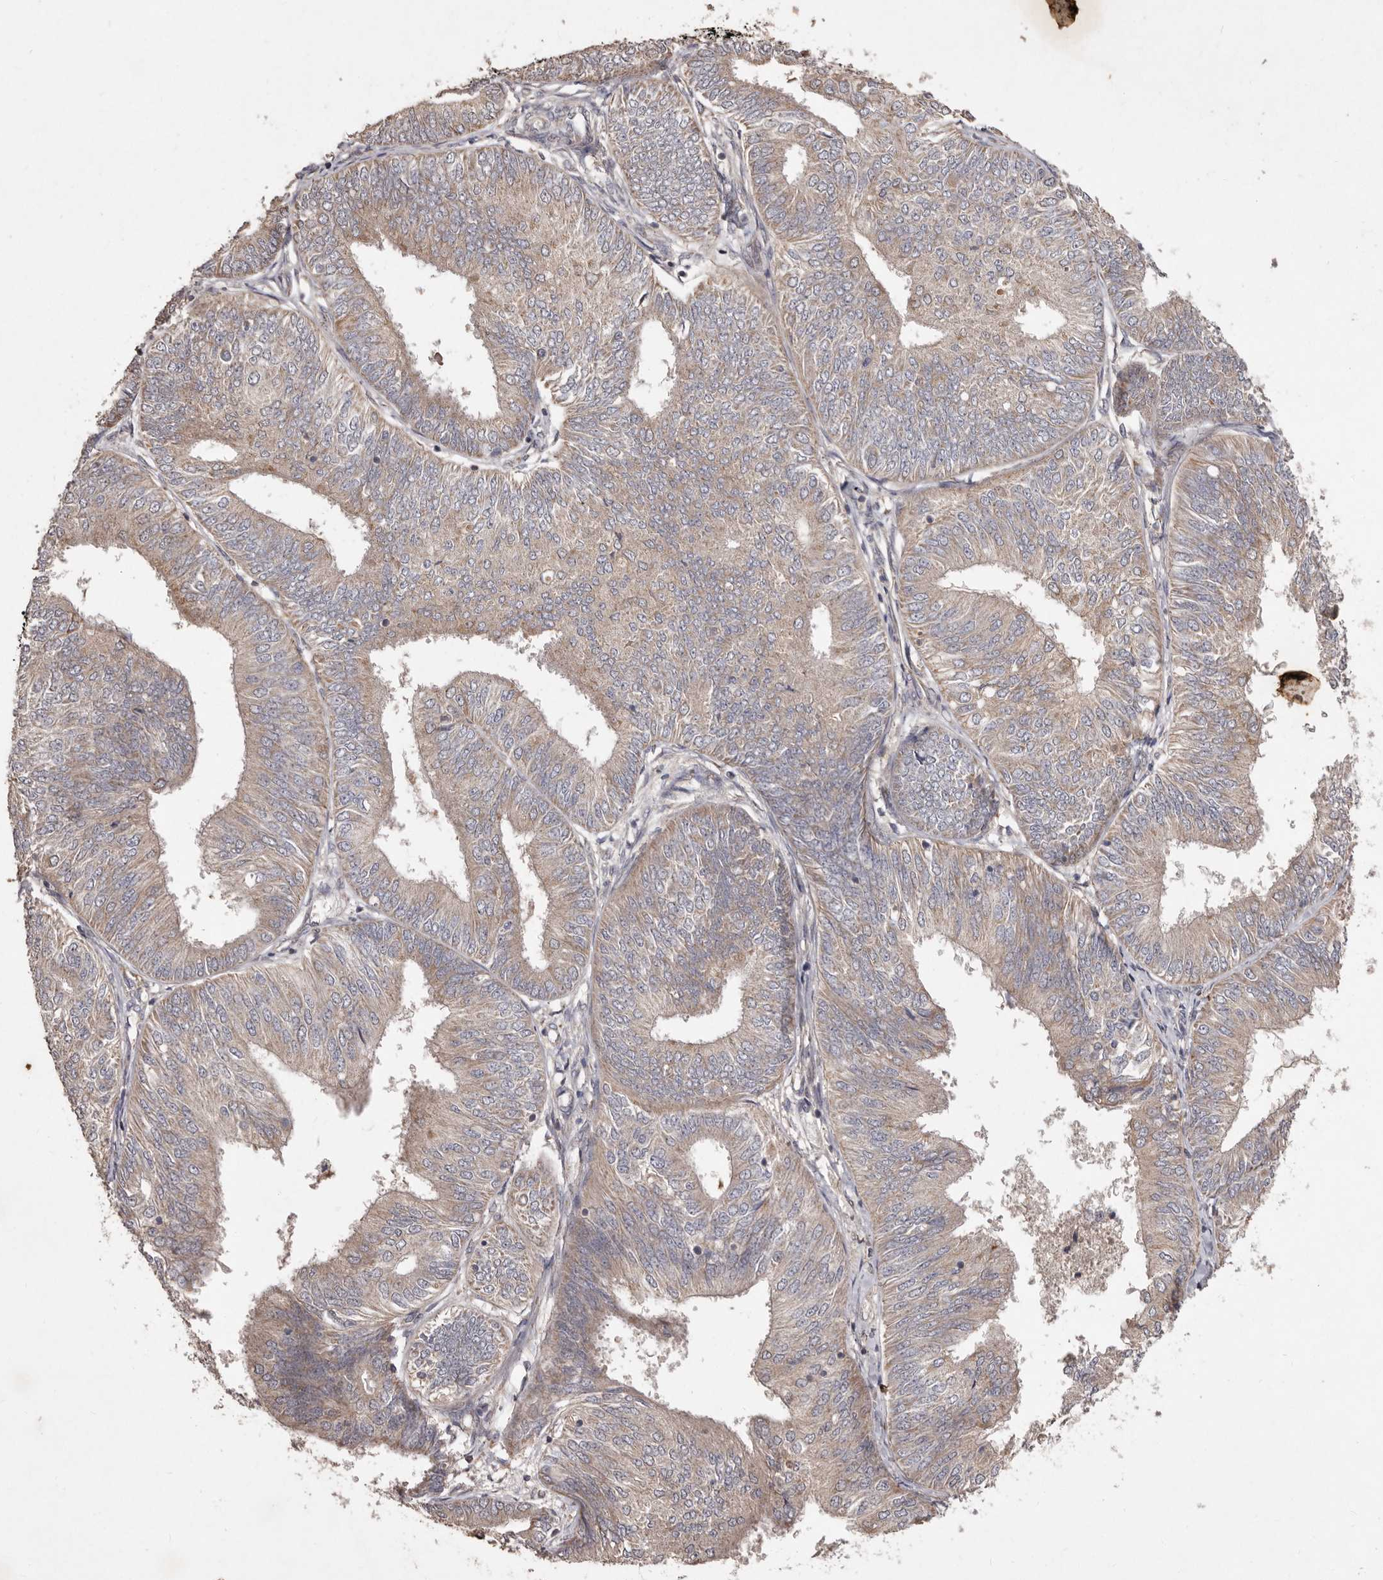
{"staining": {"intensity": "weak", "quantity": "25%-75%", "location": "cytoplasmic/membranous"}, "tissue": "endometrial cancer", "cell_type": "Tumor cells", "image_type": "cancer", "snomed": [{"axis": "morphology", "description": "Adenocarcinoma, NOS"}, {"axis": "topography", "description": "Endometrium"}], "caption": "Weak cytoplasmic/membranous staining for a protein is present in about 25%-75% of tumor cells of endometrial cancer using IHC.", "gene": "FLAD1", "patient": {"sex": "female", "age": 58}}